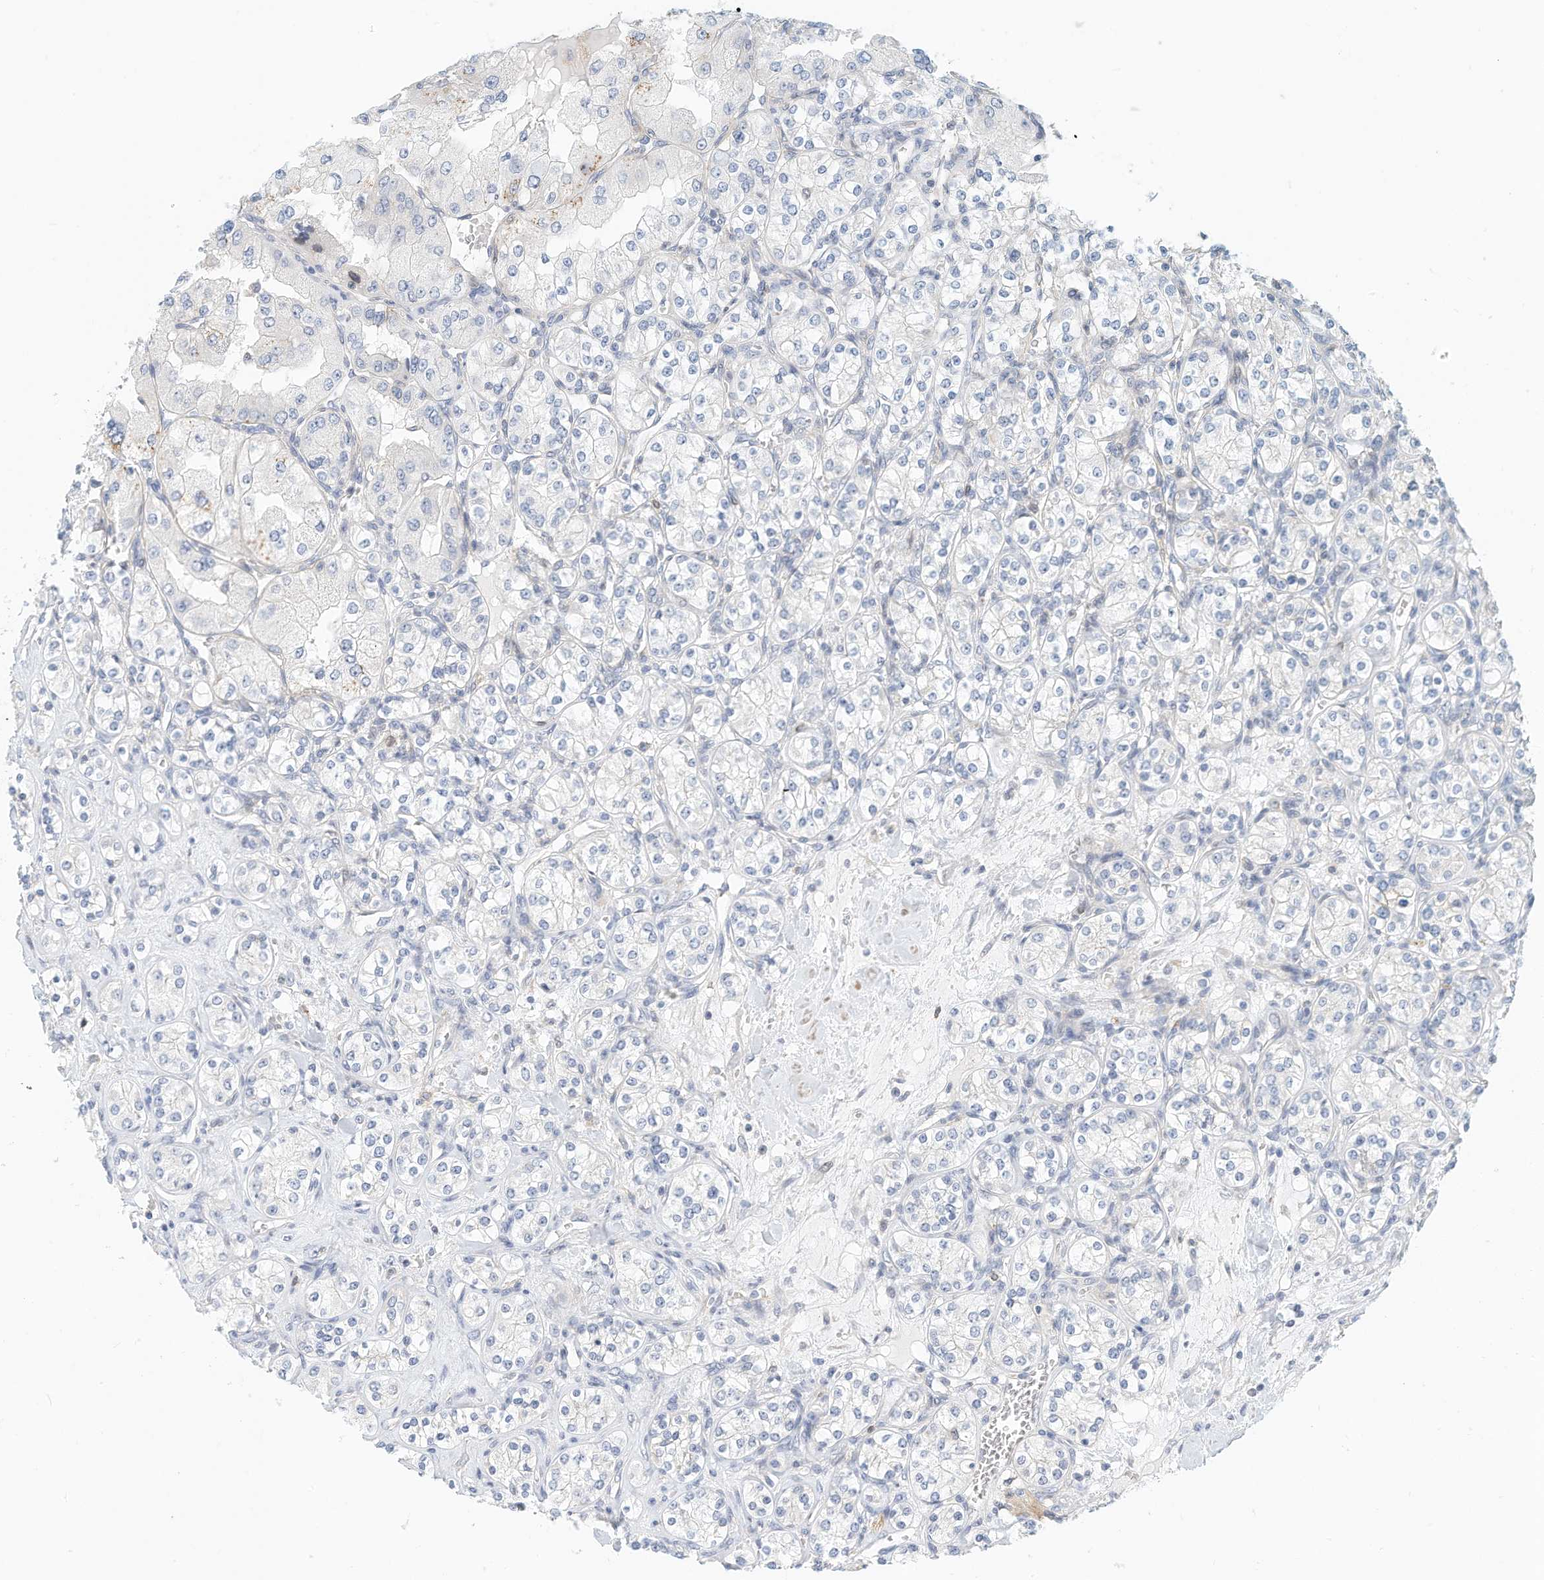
{"staining": {"intensity": "negative", "quantity": "none", "location": "none"}, "tissue": "renal cancer", "cell_type": "Tumor cells", "image_type": "cancer", "snomed": [{"axis": "morphology", "description": "Adenocarcinoma, NOS"}, {"axis": "topography", "description": "Kidney"}], "caption": "The micrograph demonstrates no significant staining in tumor cells of renal adenocarcinoma.", "gene": "MICAL1", "patient": {"sex": "male", "age": 77}}